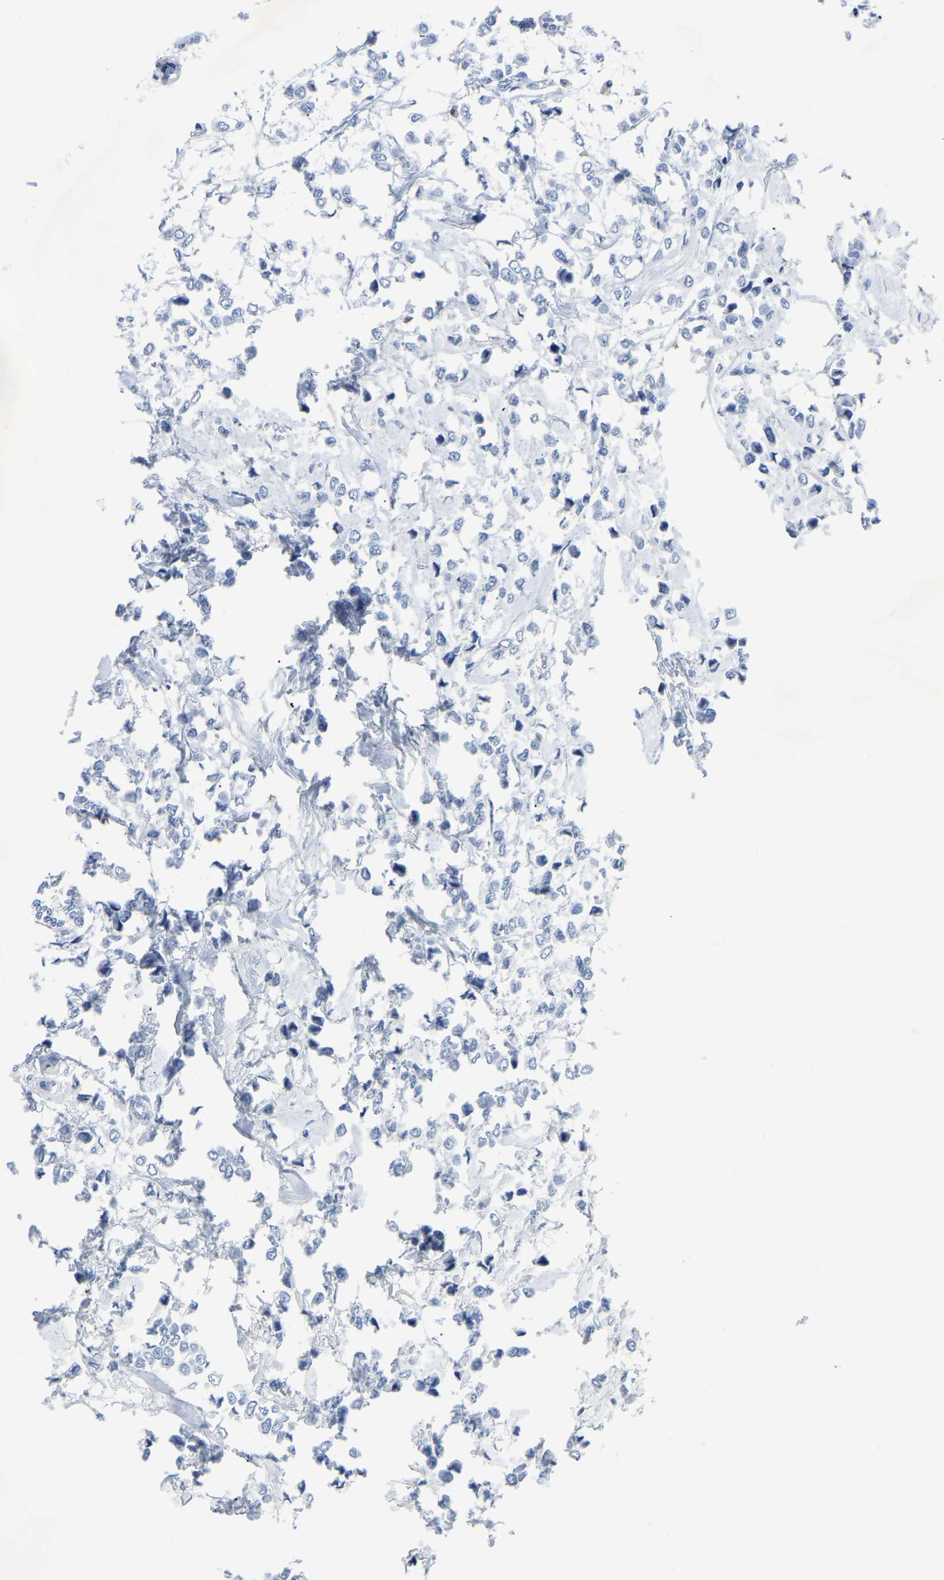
{"staining": {"intensity": "negative", "quantity": "none", "location": "none"}, "tissue": "breast cancer", "cell_type": "Tumor cells", "image_type": "cancer", "snomed": [{"axis": "morphology", "description": "Lobular carcinoma"}, {"axis": "topography", "description": "Breast"}], "caption": "Tumor cells show no significant expression in lobular carcinoma (breast).", "gene": "ETFA", "patient": {"sex": "female", "age": 51}}